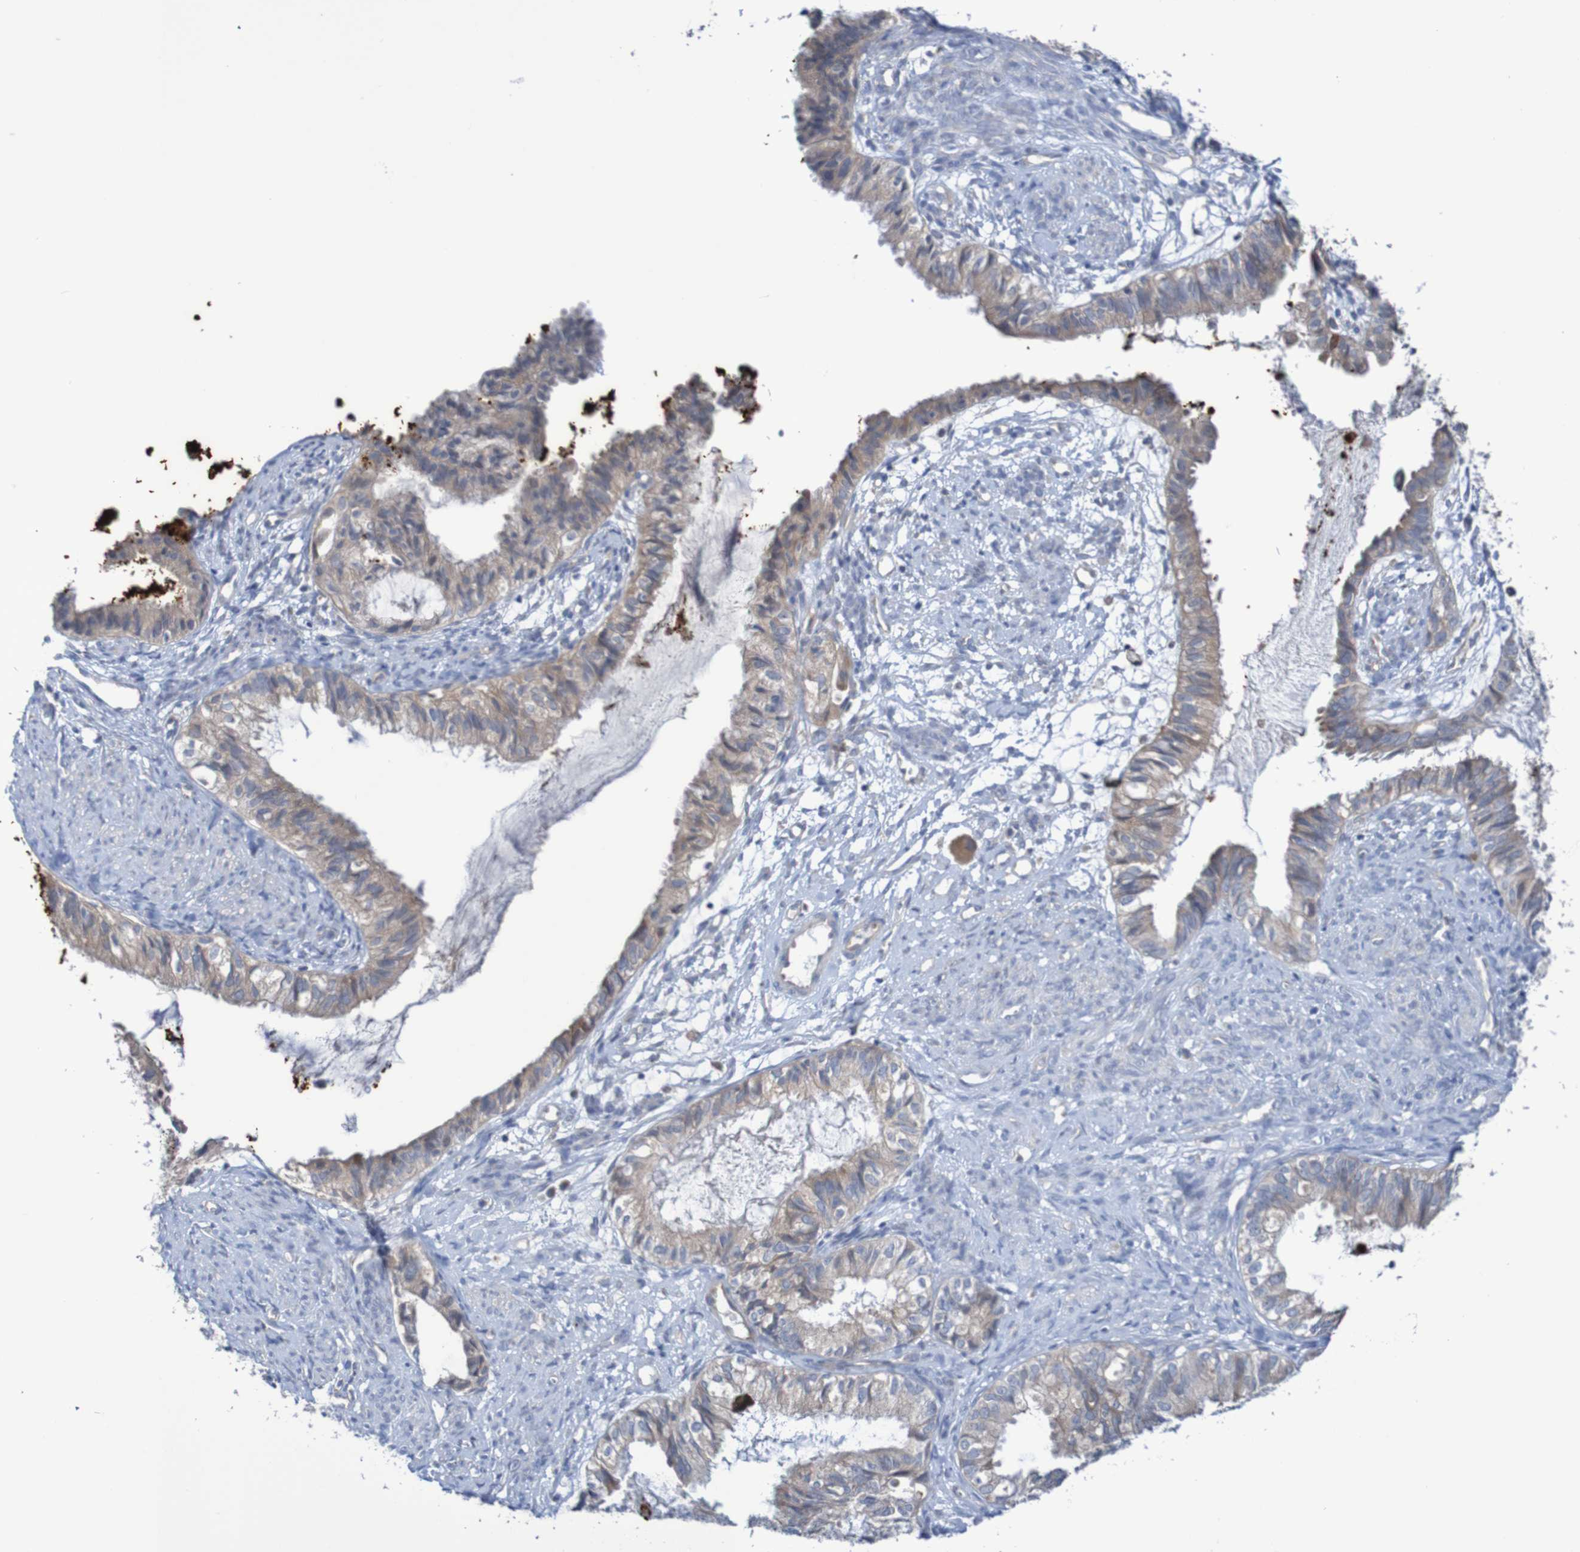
{"staining": {"intensity": "weak", "quantity": ">75%", "location": "cytoplasmic/membranous"}, "tissue": "cervical cancer", "cell_type": "Tumor cells", "image_type": "cancer", "snomed": [{"axis": "morphology", "description": "Normal tissue, NOS"}, {"axis": "morphology", "description": "Adenocarcinoma, NOS"}, {"axis": "topography", "description": "Cervix"}, {"axis": "topography", "description": "Endometrium"}], "caption": "The micrograph exhibits a brown stain indicating the presence of a protein in the cytoplasmic/membranous of tumor cells in adenocarcinoma (cervical).", "gene": "PARP4", "patient": {"sex": "female", "age": 86}}